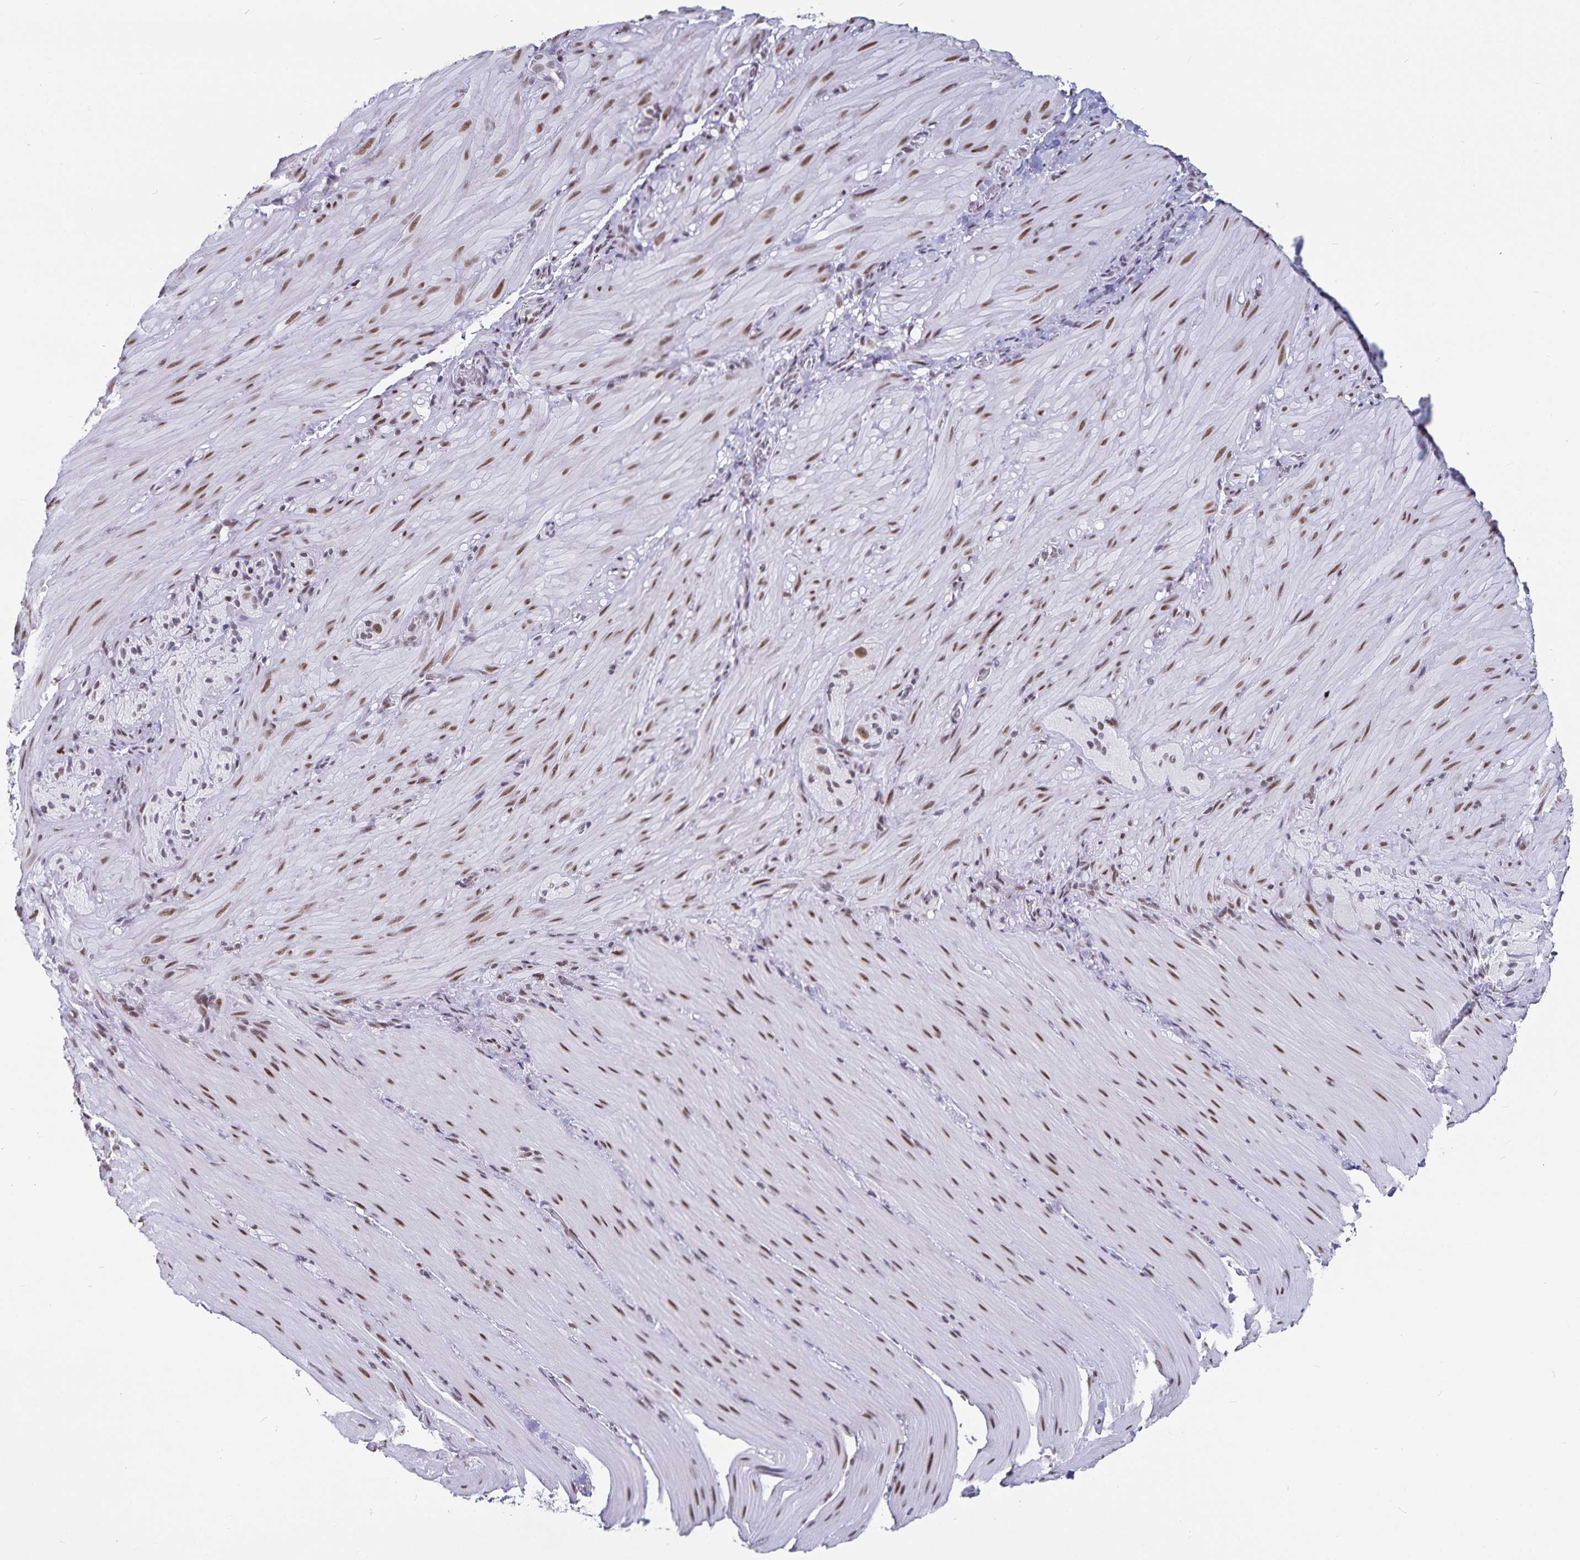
{"staining": {"intensity": "moderate", "quantity": "25%-75%", "location": "nuclear"}, "tissue": "smooth muscle", "cell_type": "Smooth muscle cells", "image_type": "normal", "snomed": [{"axis": "morphology", "description": "Normal tissue, NOS"}, {"axis": "topography", "description": "Smooth muscle"}, {"axis": "topography", "description": "Colon"}], "caption": "IHC (DAB) staining of unremarkable smooth muscle shows moderate nuclear protein expression in approximately 25%-75% of smooth muscle cells.", "gene": "PBX2", "patient": {"sex": "male", "age": 73}}